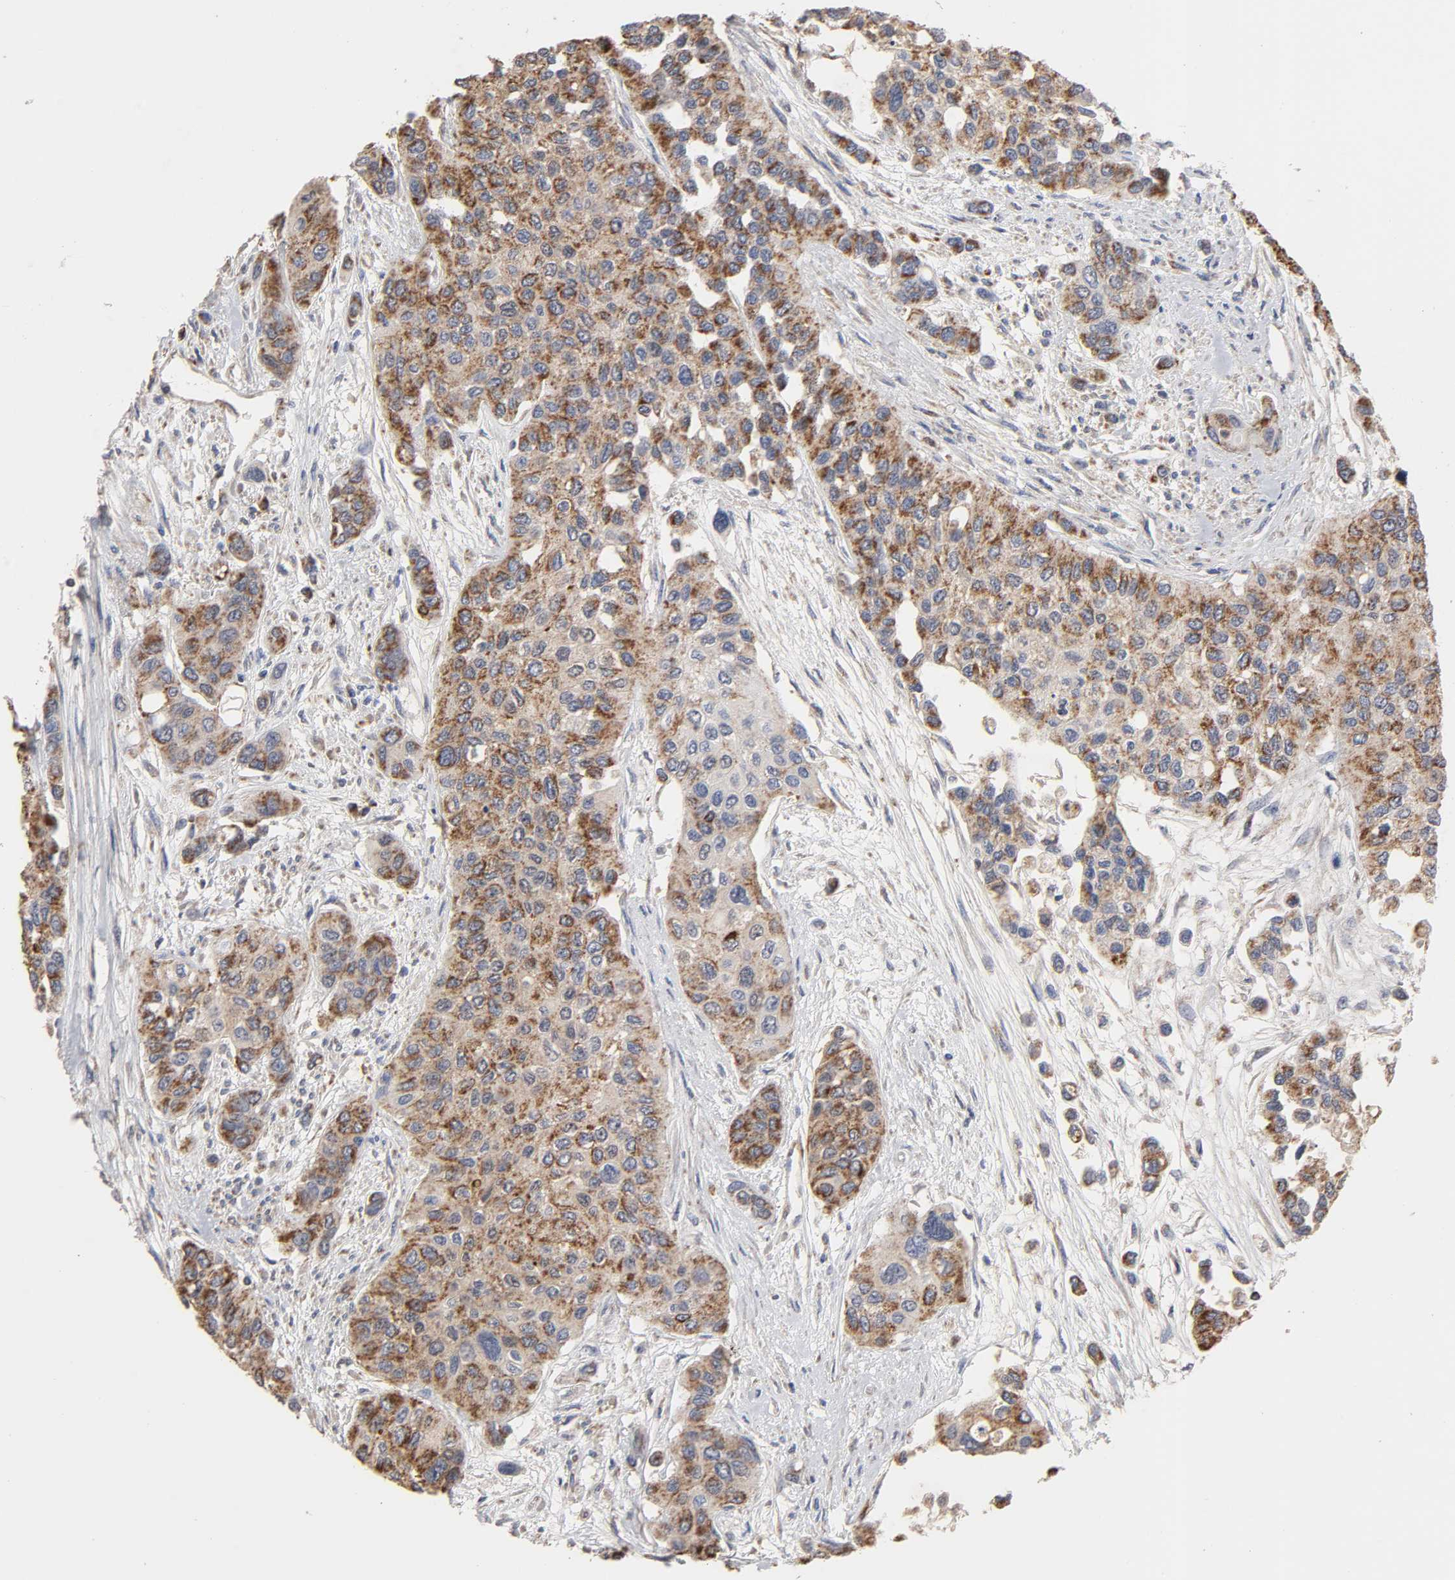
{"staining": {"intensity": "moderate", "quantity": ">75%", "location": "cytoplasmic/membranous"}, "tissue": "urothelial cancer", "cell_type": "Tumor cells", "image_type": "cancer", "snomed": [{"axis": "morphology", "description": "Urothelial carcinoma, High grade"}, {"axis": "topography", "description": "Urinary bladder"}], "caption": "Tumor cells demonstrate medium levels of moderate cytoplasmic/membranous expression in about >75% of cells in human urothelial carcinoma (high-grade). Nuclei are stained in blue.", "gene": "CYCS", "patient": {"sex": "female", "age": 56}}